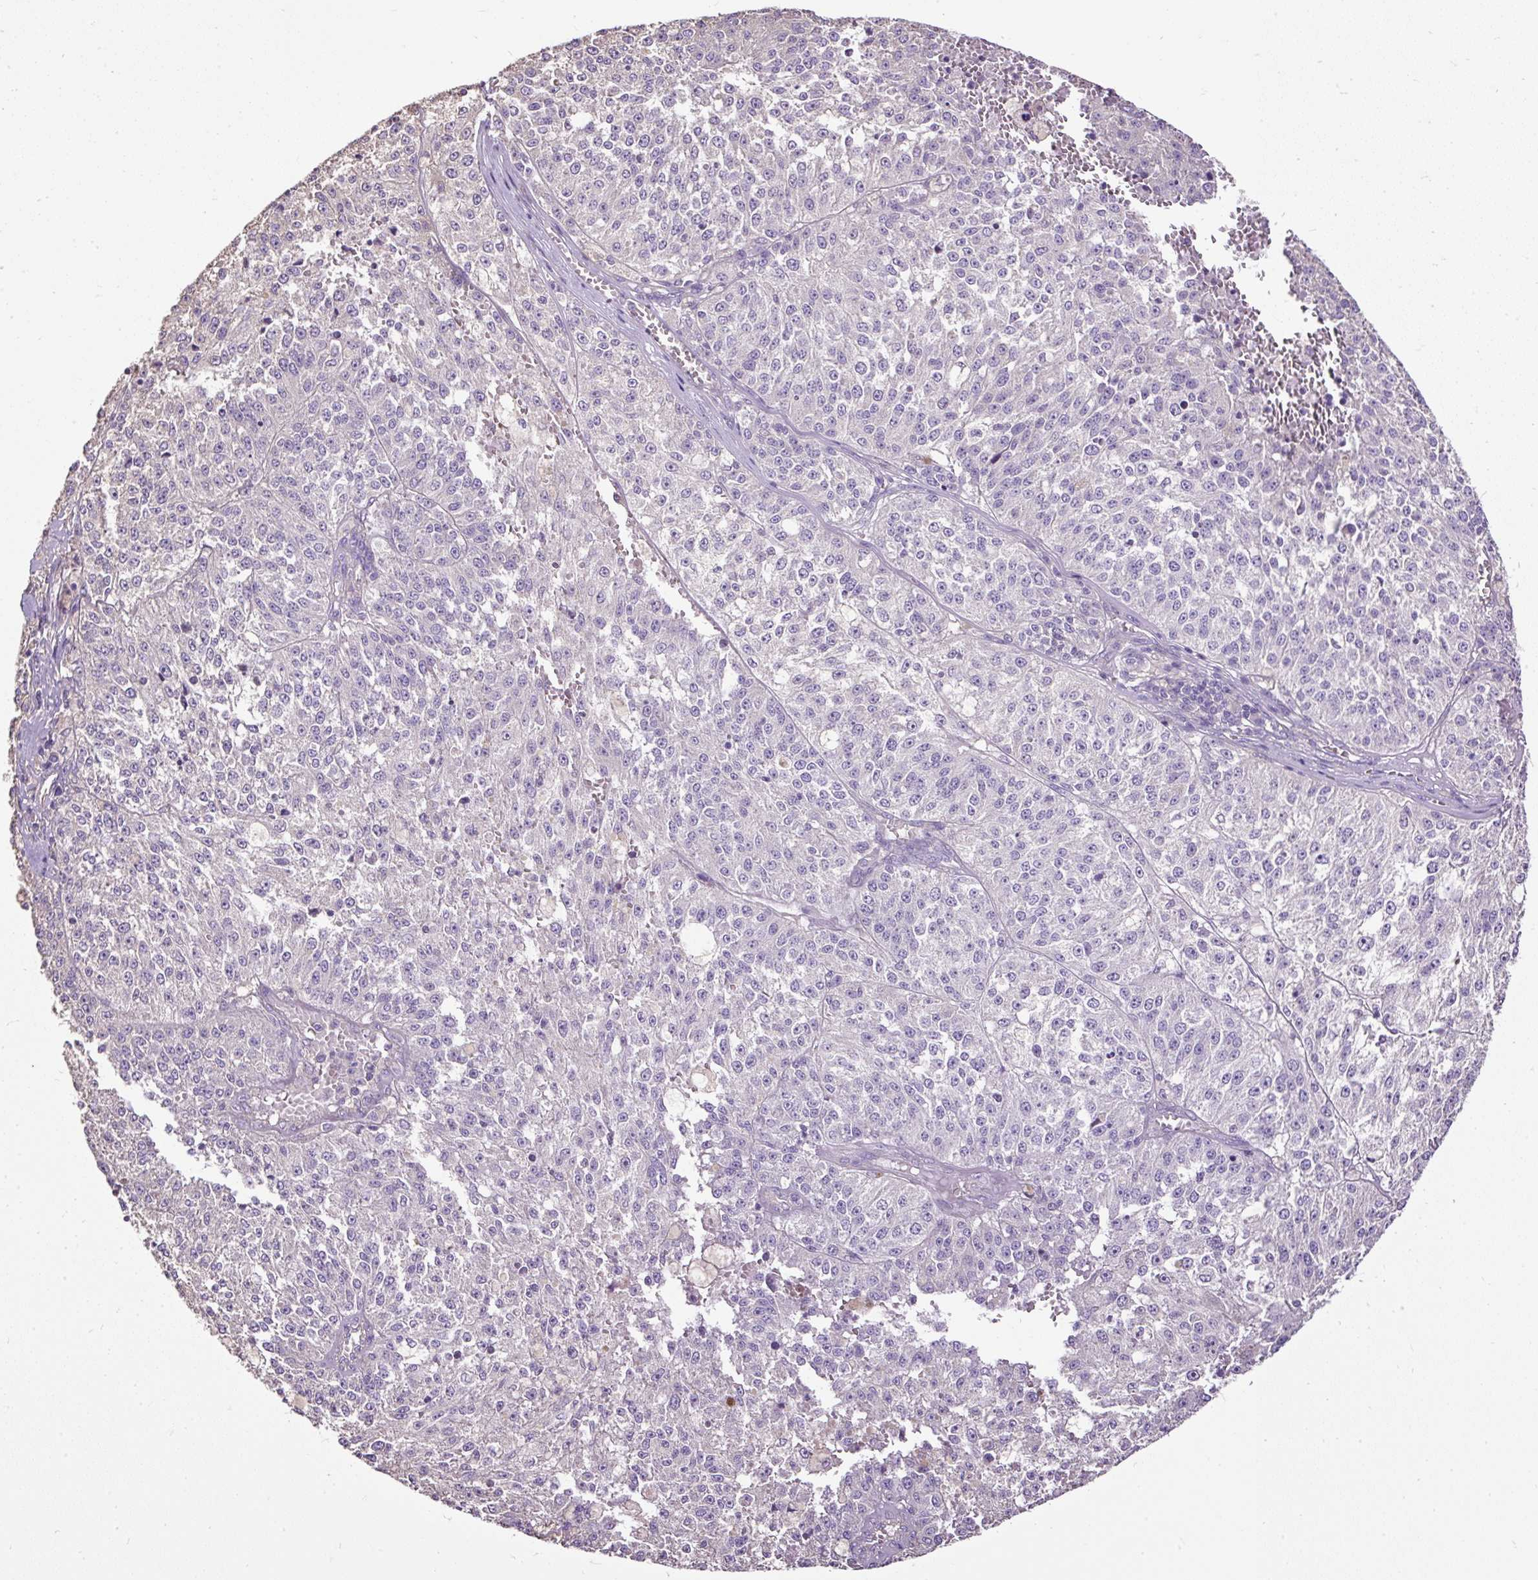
{"staining": {"intensity": "negative", "quantity": "none", "location": "none"}, "tissue": "melanoma", "cell_type": "Tumor cells", "image_type": "cancer", "snomed": [{"axis": "morphology", "description": "Malignant melanoma, NOS"}, {"axis": "topography", "description": "Skin"}], "caption": "Tumor cells are negative for brown protein staining in melanoma.", "gene": "PDIA2", "patient": {"sex": "female", "age": 64}}